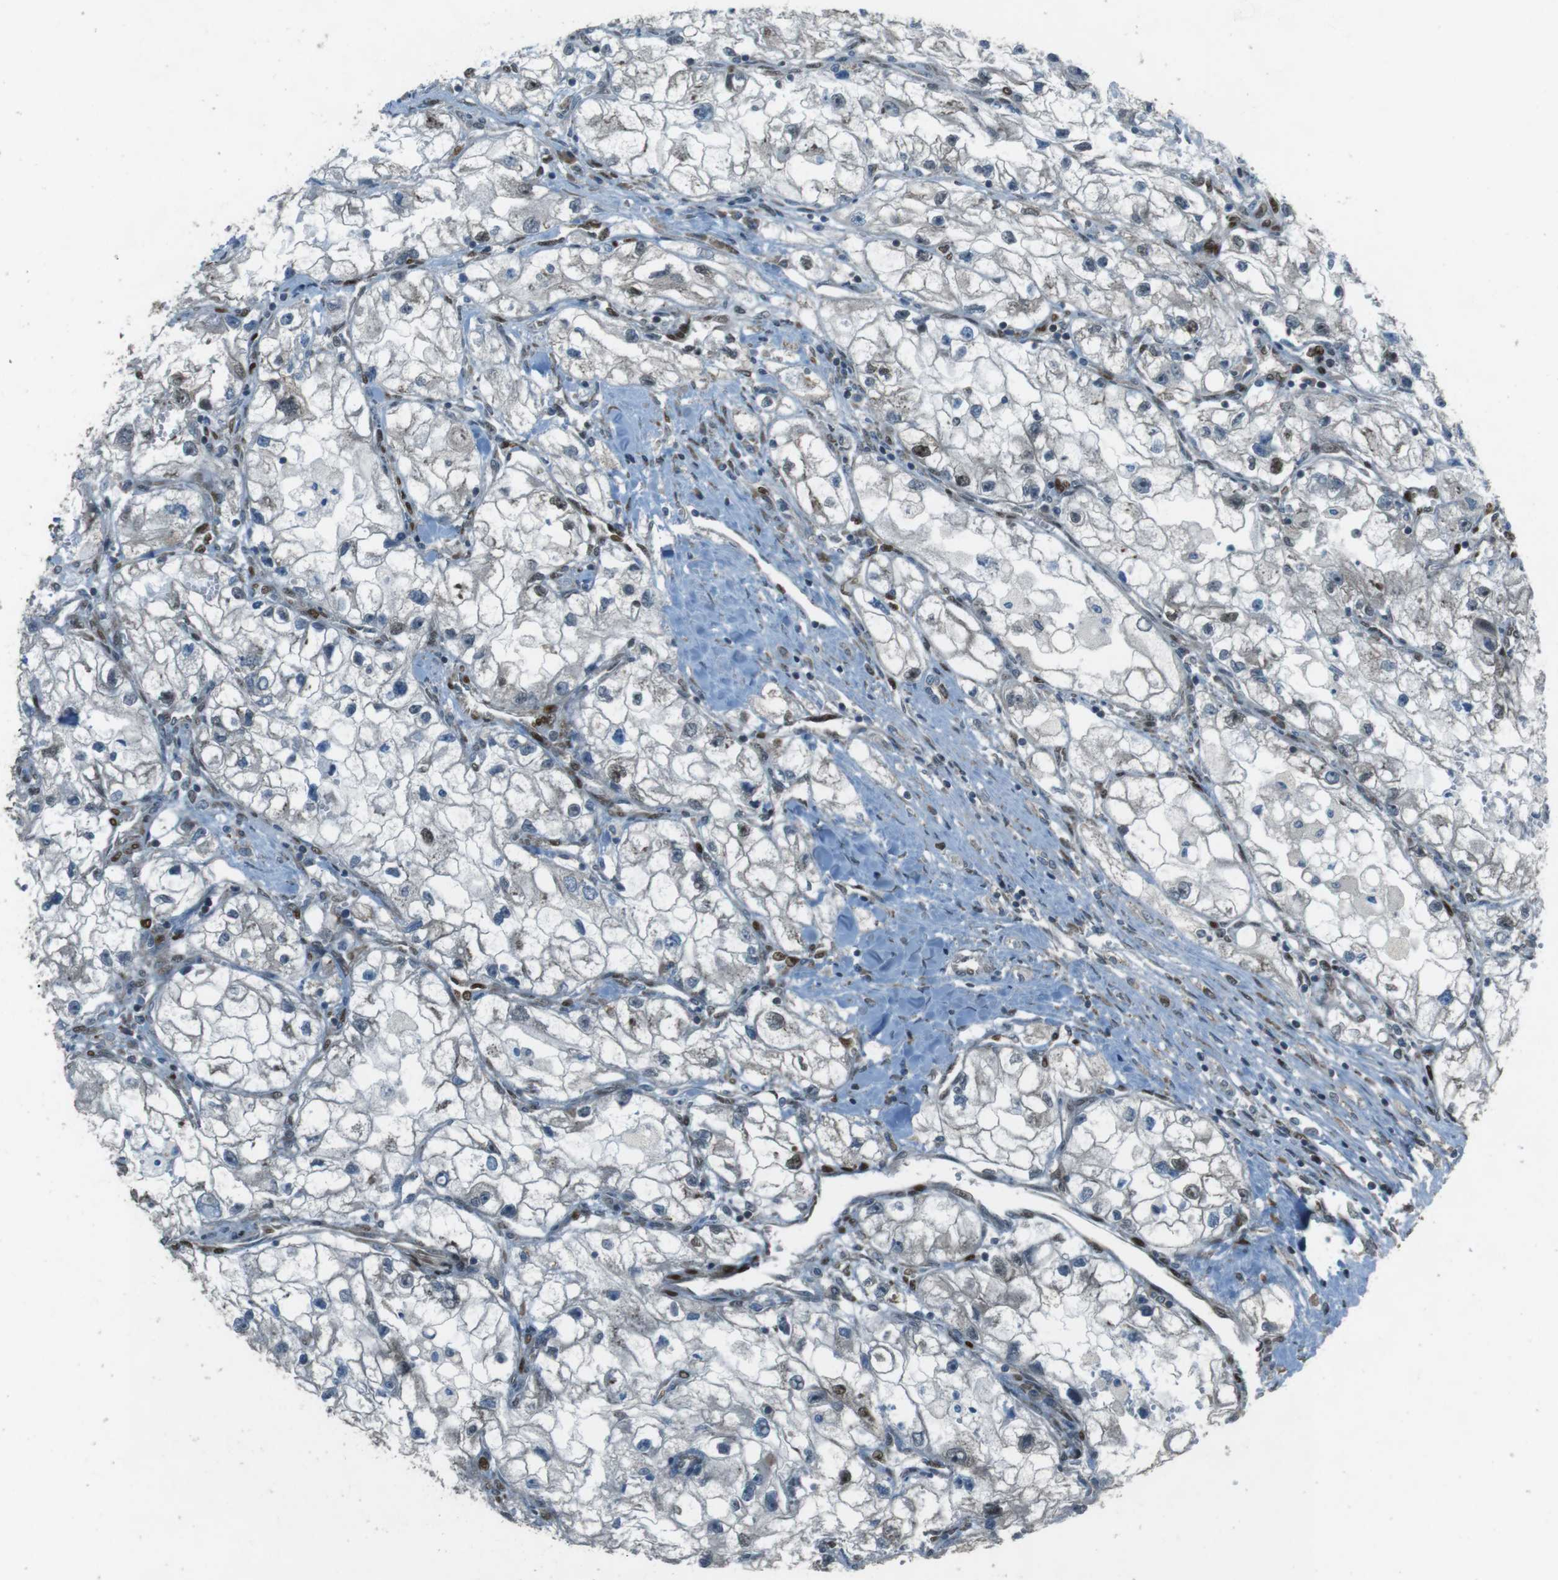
{"staining": {"intensity": "negative", "quantity": "none", "location": "none"}, "tissue": "renal cancer", "cell_type": "Tumor cells", "image_type": "cancer", "snomed": [{"axis": "morphology", "description": "Adenocarcinoma, NOS"}, {"axis": "topography", "description": "Kidney"}], "caption": "Tumor cells are negative for protein expression in human renal cancer (adenocarcinoma).", "gene": "ZNF330", "patient": {"sex": "female", "age": 70}}